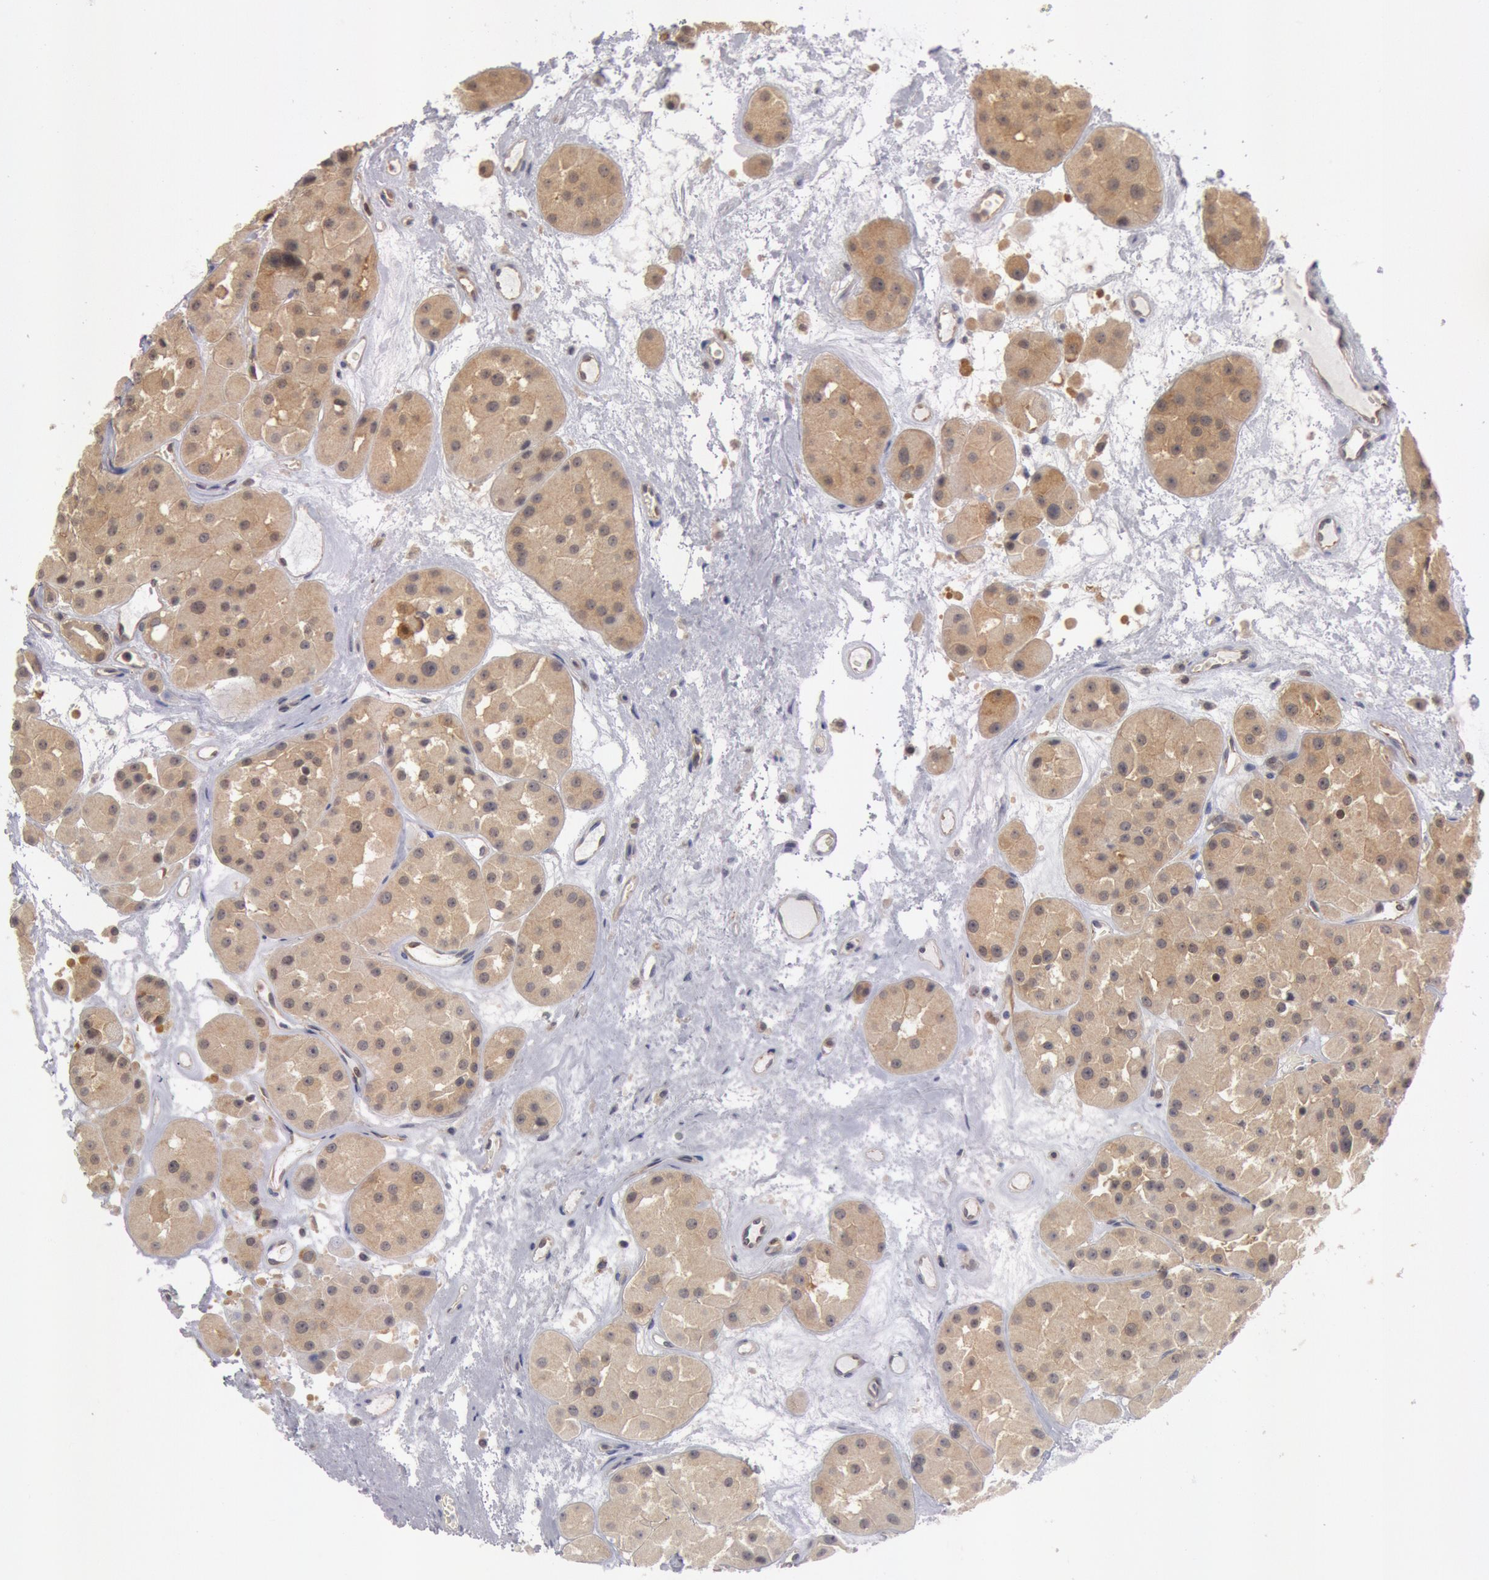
{"staining": {"intensity": "weak", "quantity": ">75%", "location": "cytoplasmic/membranous"}, "tissue": "renal cancer", "cell_type": "Tumor cells", "image_type": "cancer", "snomed": [{"axis": "morphology", "description": "Adenocarcinoma, uncertain malignant potential"}, {"axis": "topography", "description": "Kidney"}], "caption": "A histopathology image of human adenocarcinoma,  uncertain malignant potential (renal) stained for a protein shows weak cytoplasmic/membranous brown staining in tumor cells.", "gene": "DNAJA1", "patient": {"sex": "male", "age": 63}}